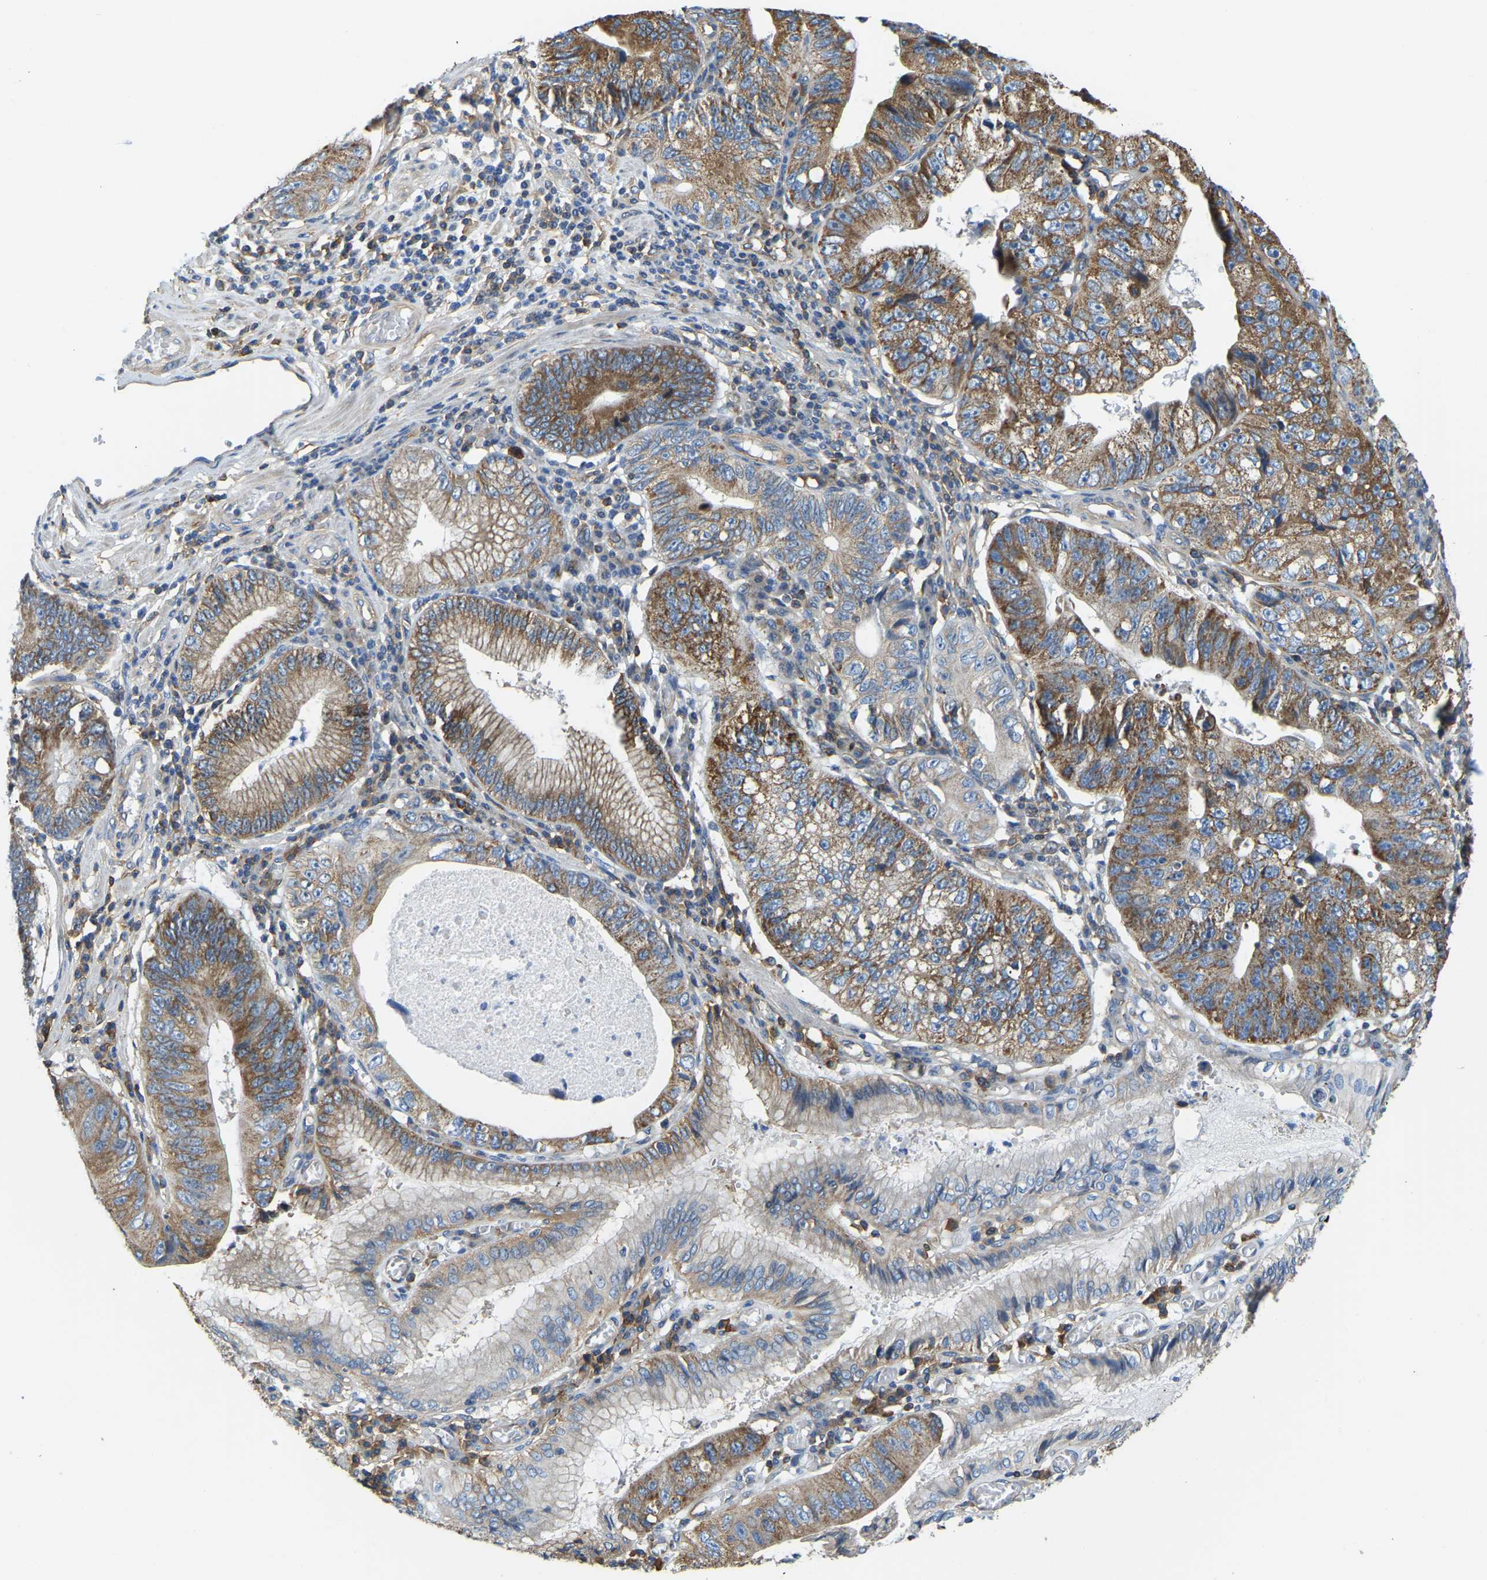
{"staining": {"intensity": "moderate", "quantity": ">75%", "location": "cytoplasmic/membranous"}, "tissue": "stomach cancer", "cell_type": "Tumor cells", "image_type": "cancer", "snomed": [{"axis": "morphology", "description": "Adenocarcinoma, NOS"}, {"axis": "topography", "description": "Stomach"}], "caption": "A brown stain highlights moderate cytoplasmic/membranous positivity of a protein in human stomach cancer tumor cells.", "gene": "AHNAK", "patient": {"sex": "male", "age": 59}}